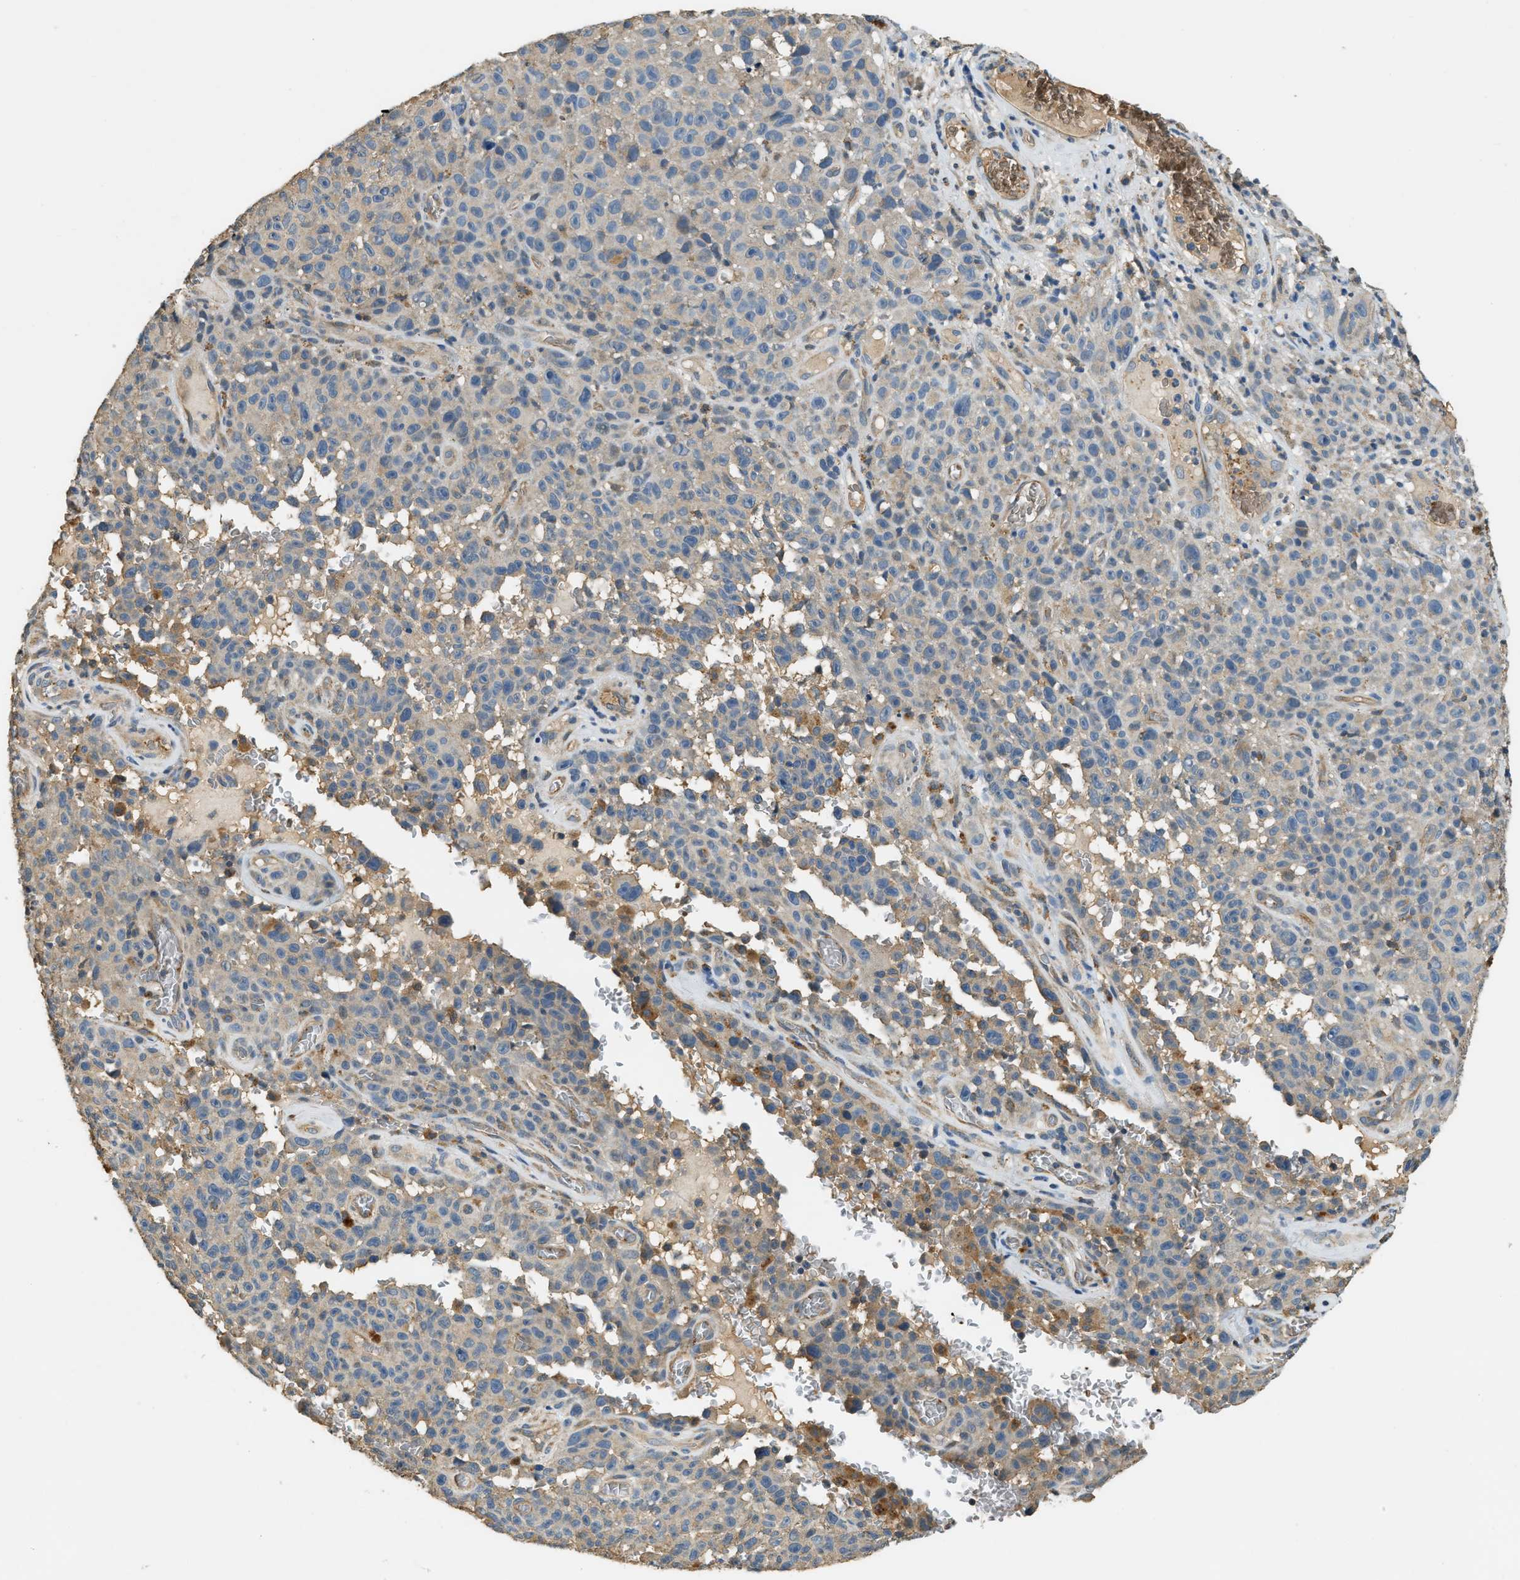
{"staining": {"intensity": "weak", "quantity": "<25%", "location": "cytoplasmic/membranous"}, "tissue": "melanoma", "cell_type": "Tumor cells", "image_type": "cancer", "snomed": [{"axis": "morphology", "description": "Malignant melanoma, NOS"}, {"axis": "topography", "description": "Skin"}], "caption": "There is no significant staining in tumor cells of melanoma.", "gene": "CFLAR", "patient": {"sex": "female", "age": 82}}